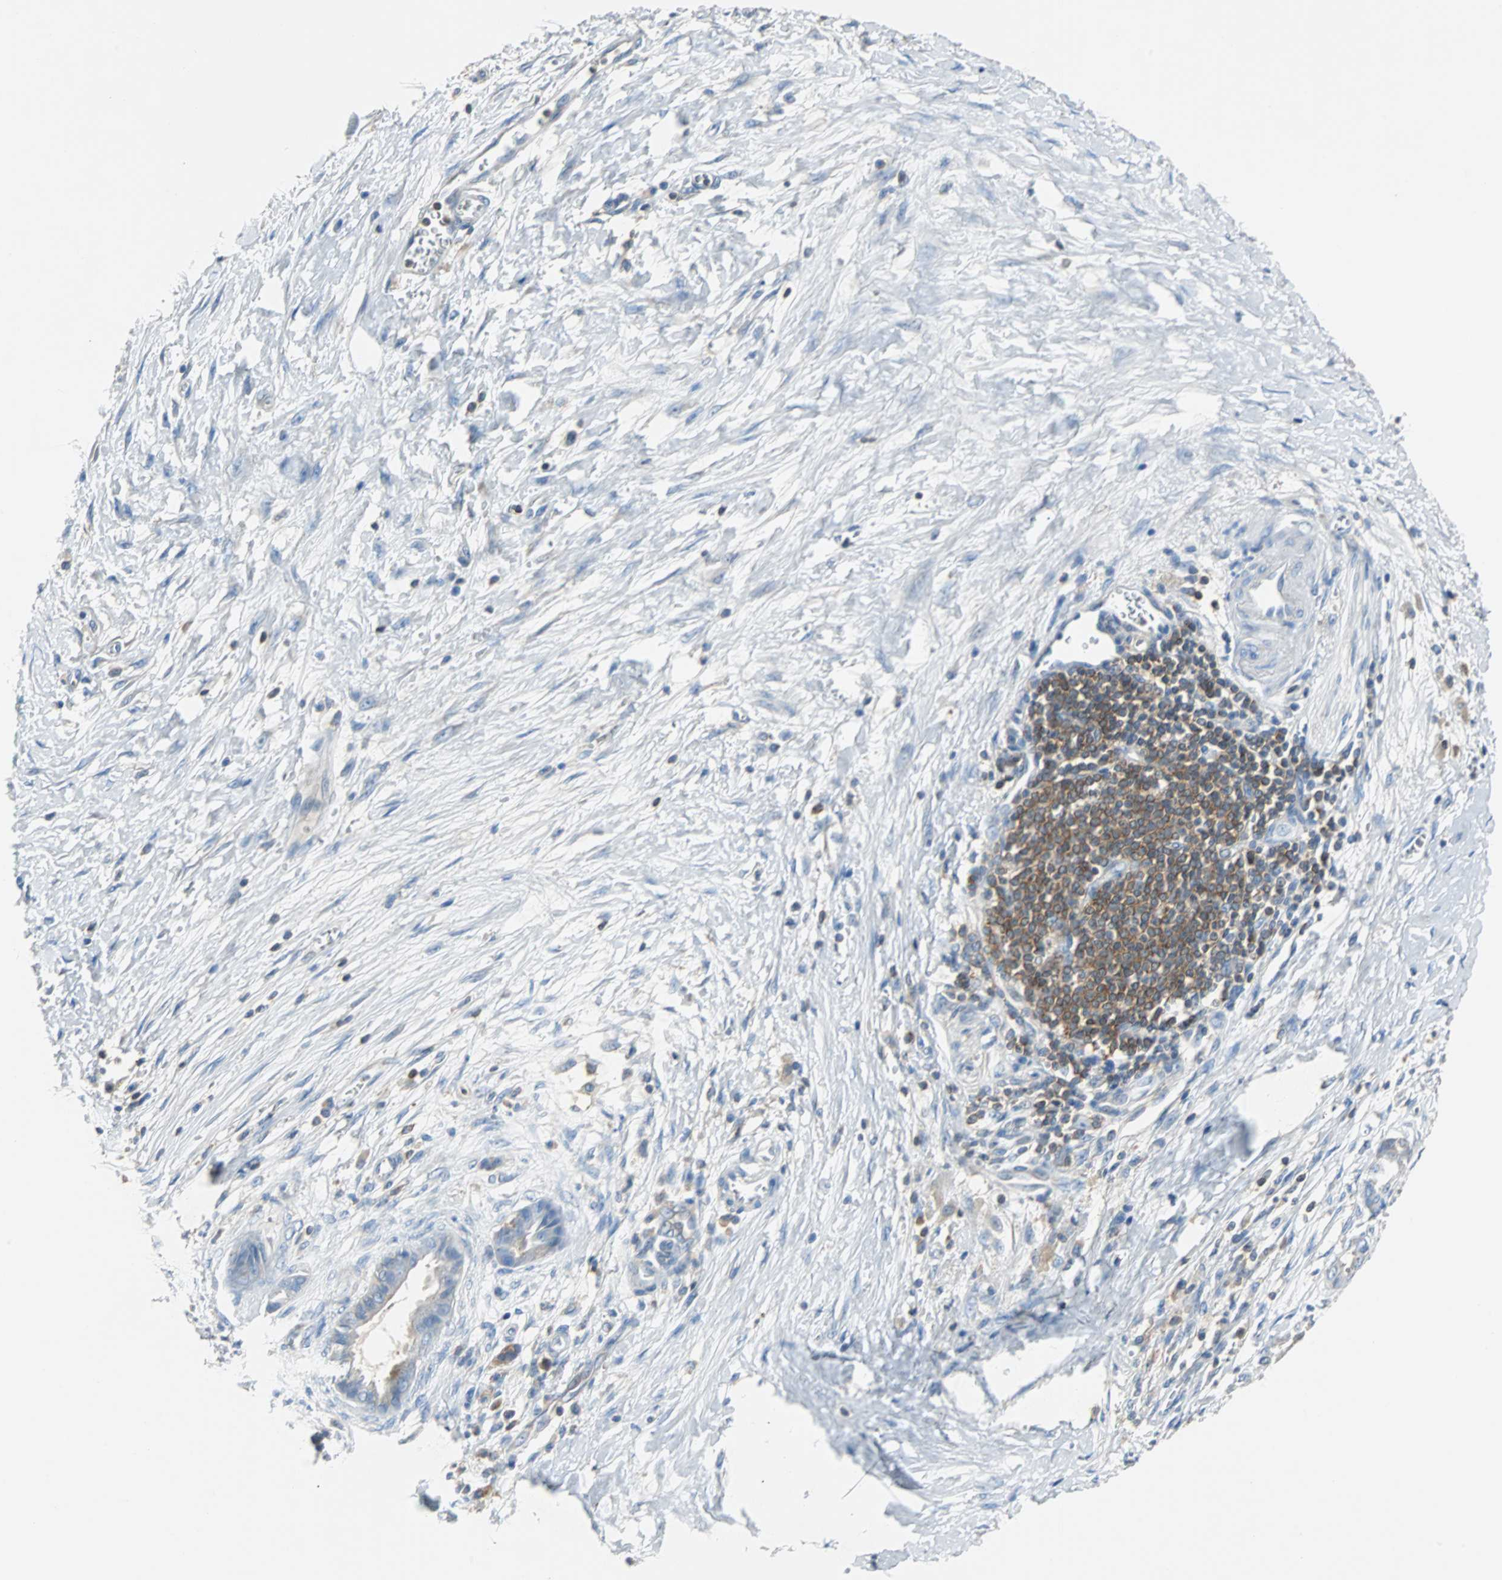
{"staining": {"intensity": "negative", "quantity": "none", "location": "none"}, "tissue": "pancreatic cancer", "cell_type": "Tumor cells", "image_type": "cancer", "snomed": [{"axis": "morphology", "description": "Adenocarcinoma, NOS"}, {"axis": "topography", "description": "Pancreas"}], "caption": "Immunohistochemical staining of human pancreatic cancer (adenocarcinoma) displays no significant staining in tumor cells.", "gene": "TSC22D4", "patient": {"sex": "male", "age": 59}}